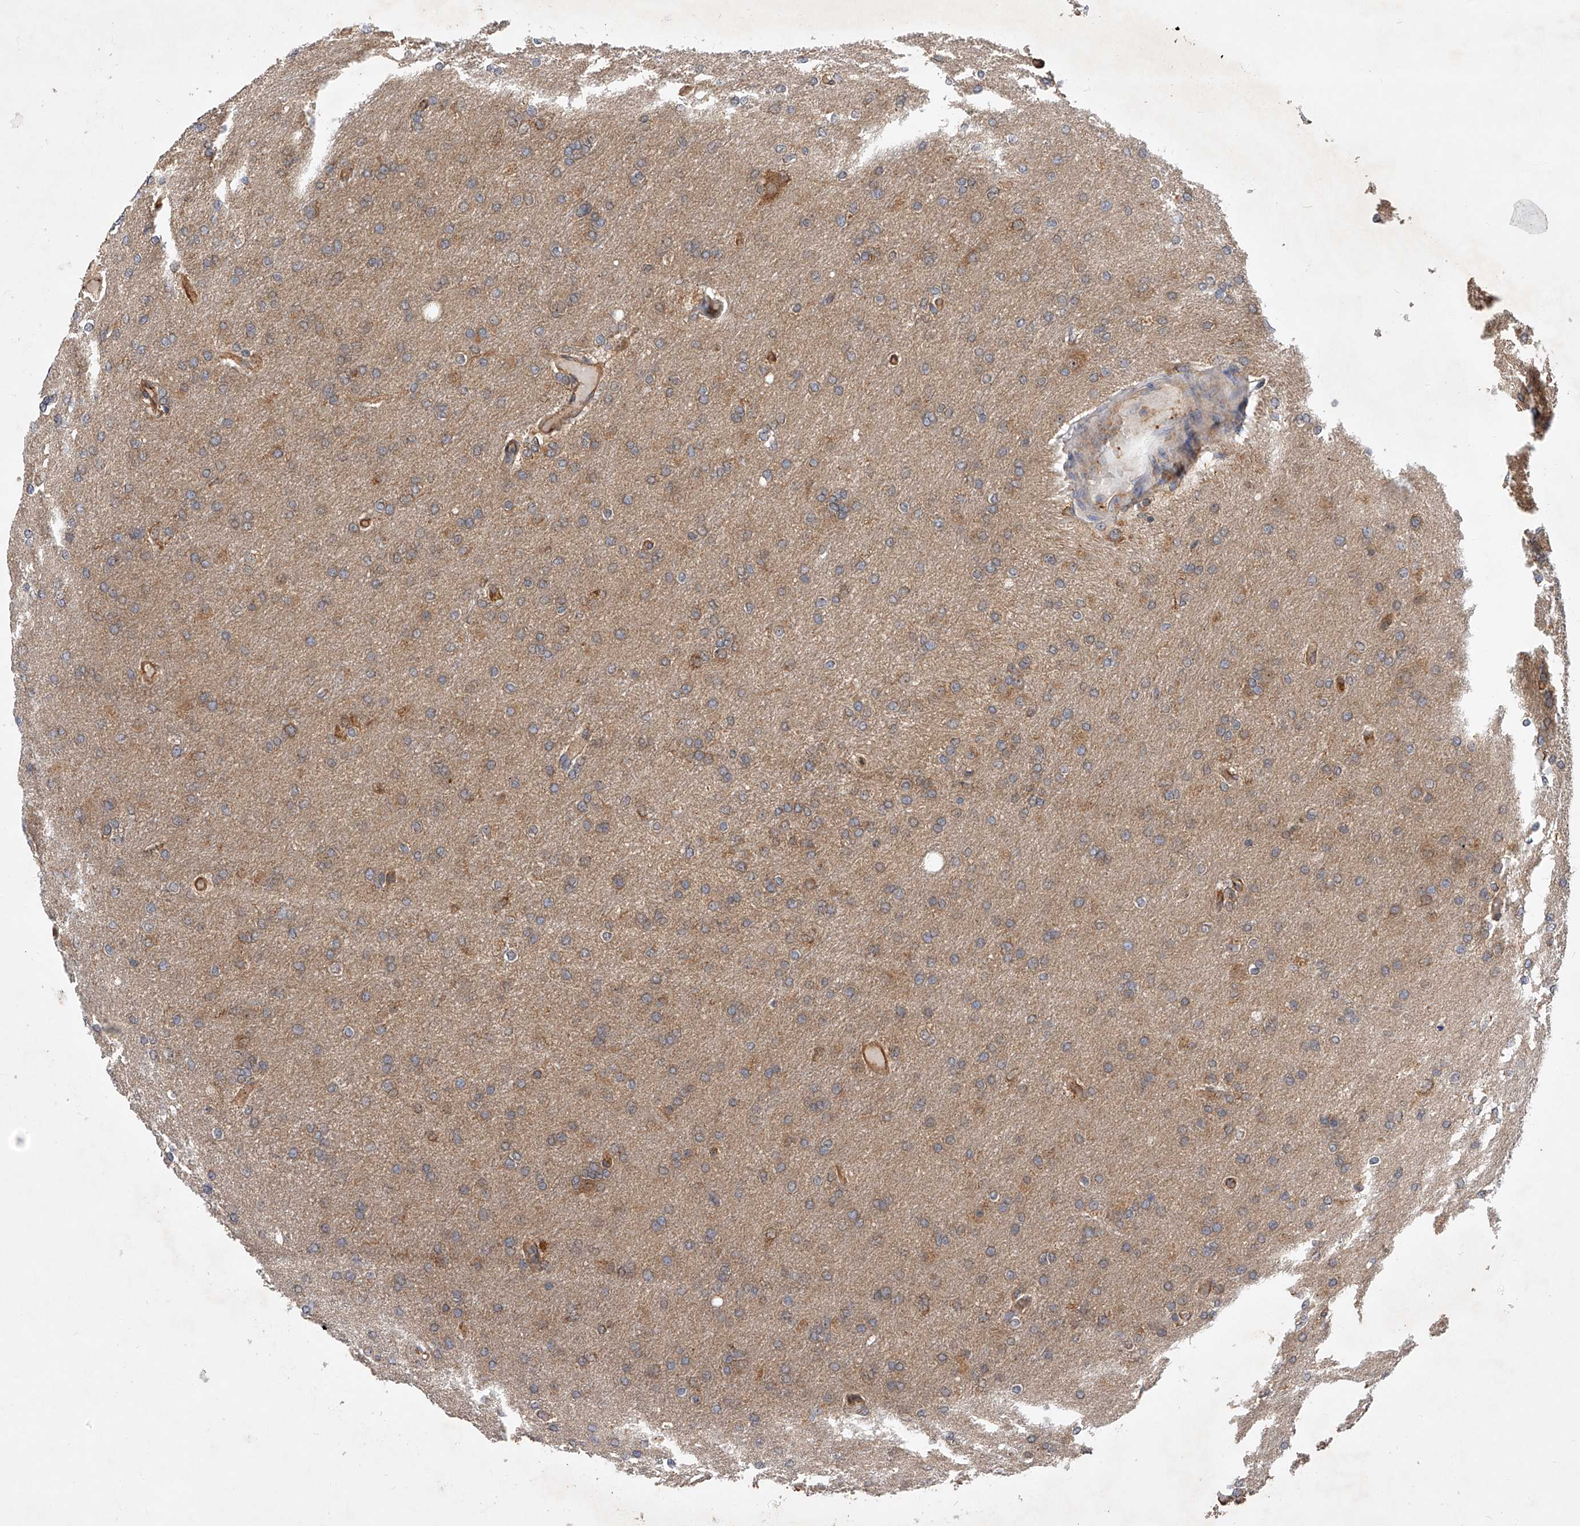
{"staining": {"intensity": "weak", "quantity": "25%-75%", "location": "cytoplasmic/membranous"}, "tissue": "glioma", "cell_type": "Tumor cells", "image_type": "cancer", "snomed": [{"axis": "morphology", "description": "Glioma, malignant, High grade"}, {"axis": "topography", "description": "Cerebral cortex"}], "caption": "The immunohistochemical stain highlights weak cytoplasmic/membranous staining in tumor cells of glioma tissue.", "gene": "CFAP410", "patient": {"sex": "female", "age": 36}}